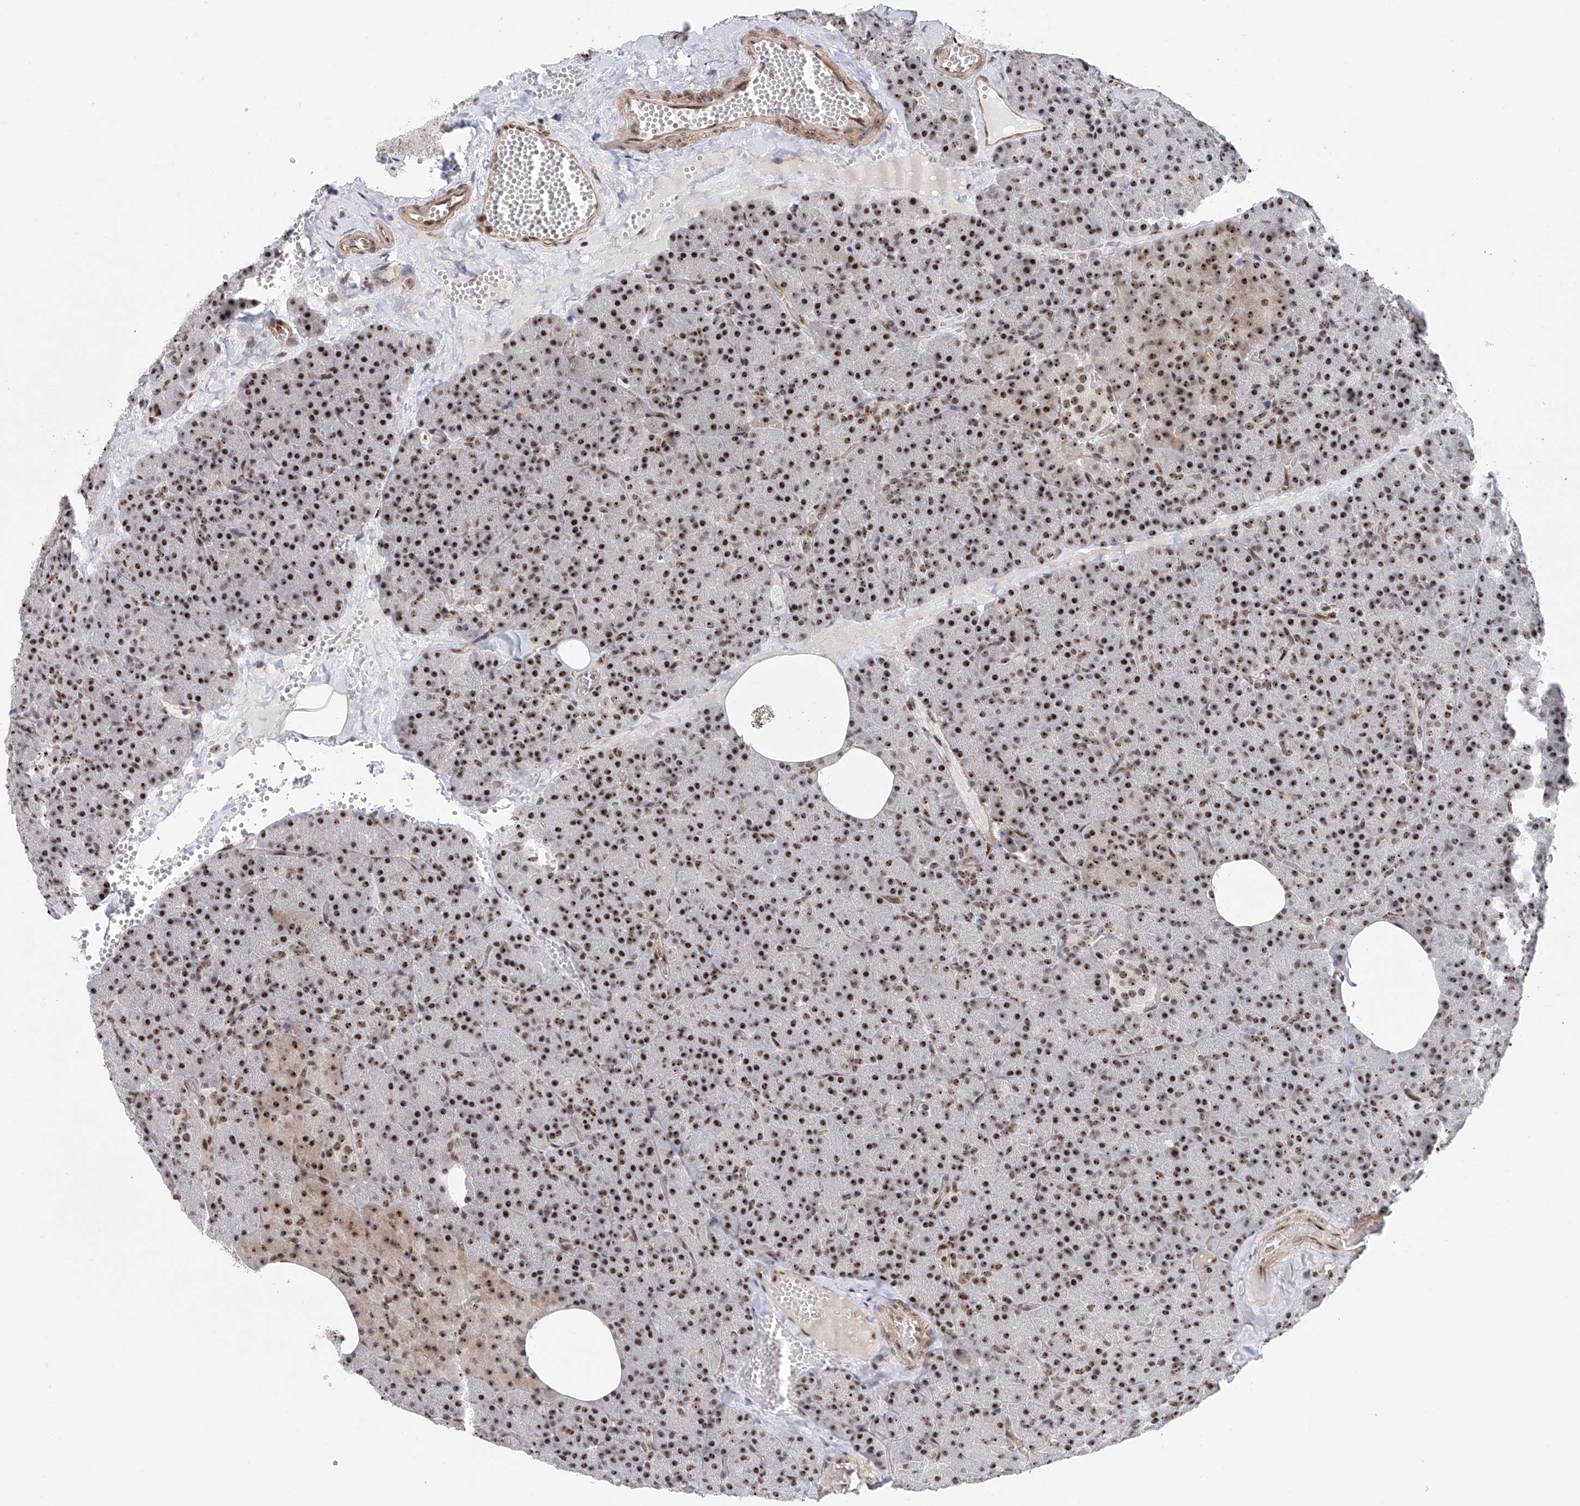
{"staining": {"intensity": "strong", "quantity": ">75%", "location": "nuclear"}, "tissue": "pancreas", "cell_type": "Exocrine glandular cells", "image_type": "normal", "snomed": [{"axis": "morphology", "description": "Normal tissue, NOS"}, {"axis": "morphology", "description": "Carcinoid, malignant, NOS"}, {"axis": "topography", "description": "Pancreas"}], "caption": "Protein expression analysis of unremarkable human pancreas reveals strong nuclear staining in about >75% of exocrine glandular cells.", "gene": "PRUNE2", "patient": {"sex": "female", "age": 35}}